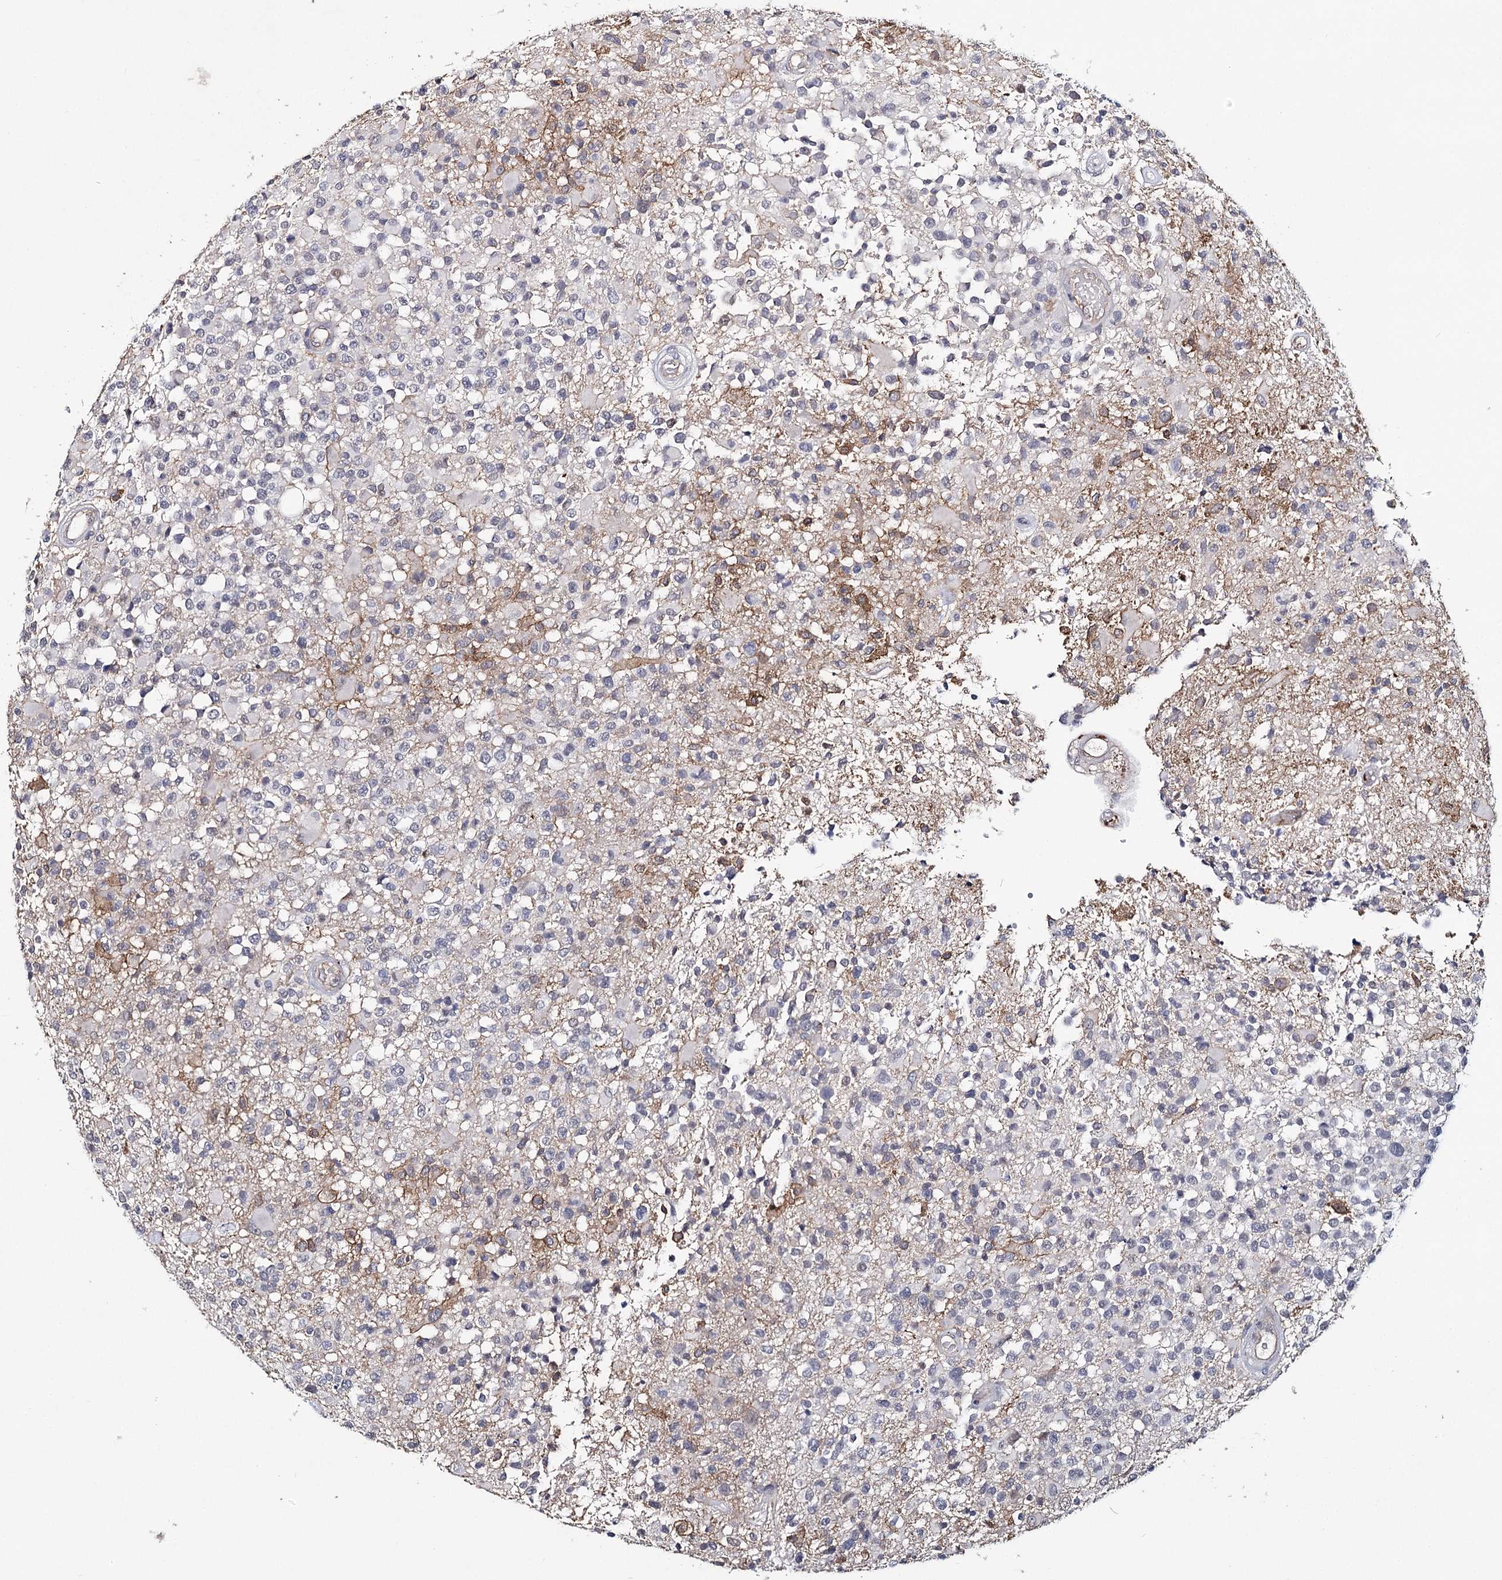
{"staining": {"intensity": "negative", "quantity": "none", "location": "none"}, "tissue": "glioma", "cell_type": "Tumor cells", "image_type": "cancer", "snomed": [{"axis": "morphology", "description": "Glioma, malignant, High grade"}, {"axis": "morphology", "description": "Glioblastoma, NOS"}, {"axis": "topography", "description": "Brain"}], "caption": "Tumor cells are negative for brown protein staining in glioma. (DAB (3,3'-diaminobenzidine) immunohistochemistry with hematoxylin counter stain).", "gene": "TMEM218", "patient": {"sex": "male", "age": 60}}